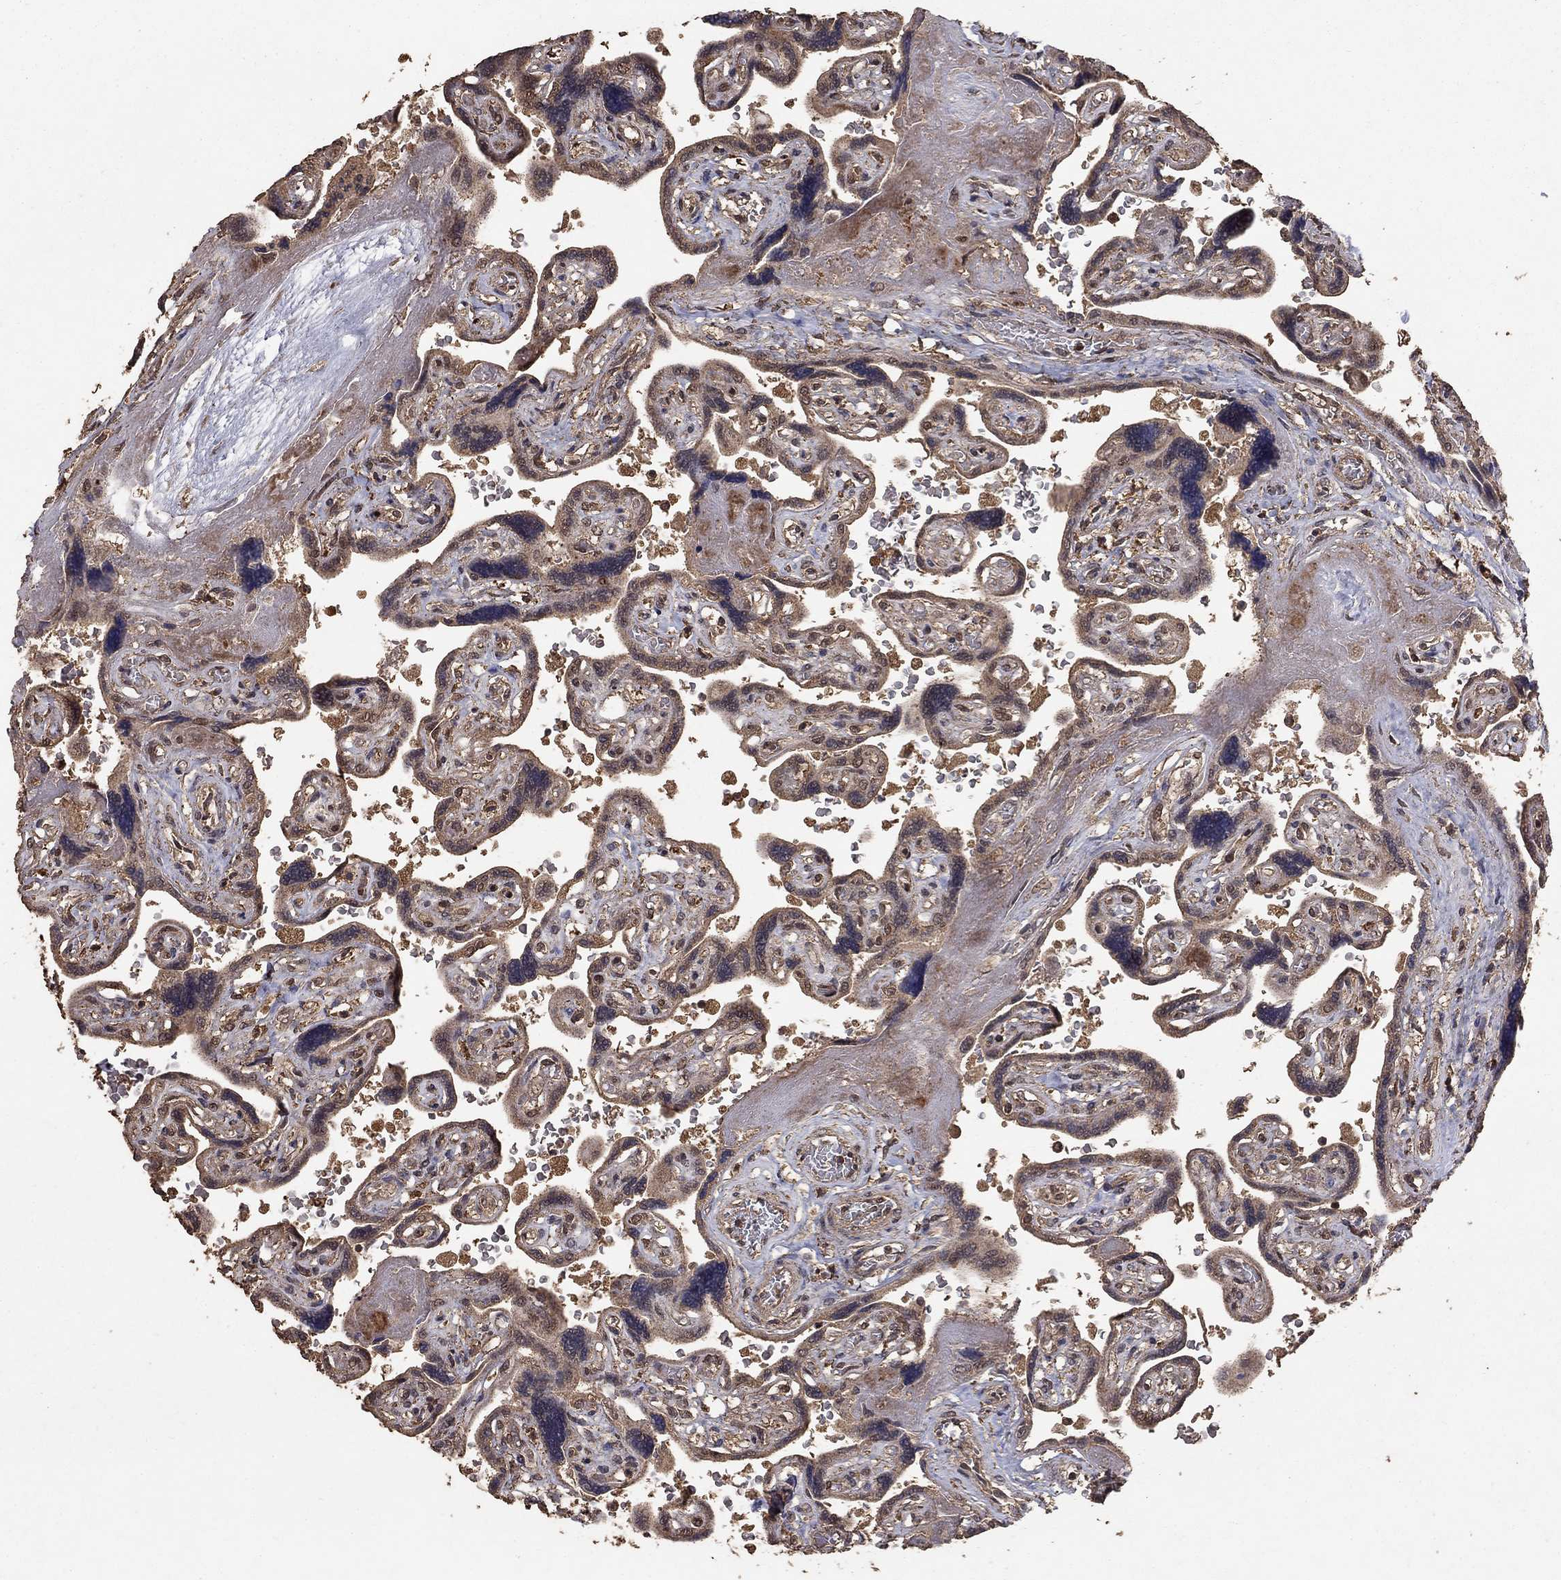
{"staining": {"intensity": "strong", "quantity": "25%-75%", "location": "cytoplasmic/membranous,nuclear"}, "tissue": "placenta", "cell_type": "Decidual cells", "image_type": "normal", "snomed": [{"axis": "morphology", "description": "Normal tissue, NOS"}, {"axis": "topography", "description": "Placenta"}], "caption": "DAB (3,3'-diaminobenzidine) immunohistochemical staining of benign placenta exhibits strong cytoplasmic/membranous,nuclear protein positivity in approximately 25%-75% of decidual cells. Using DAB (brown) and hematoxylin (blue) stains, captured at high magnification using brightfield microscopy.", "gene": "PRDM1", "patient": {"sex": "female", "age": 32}}